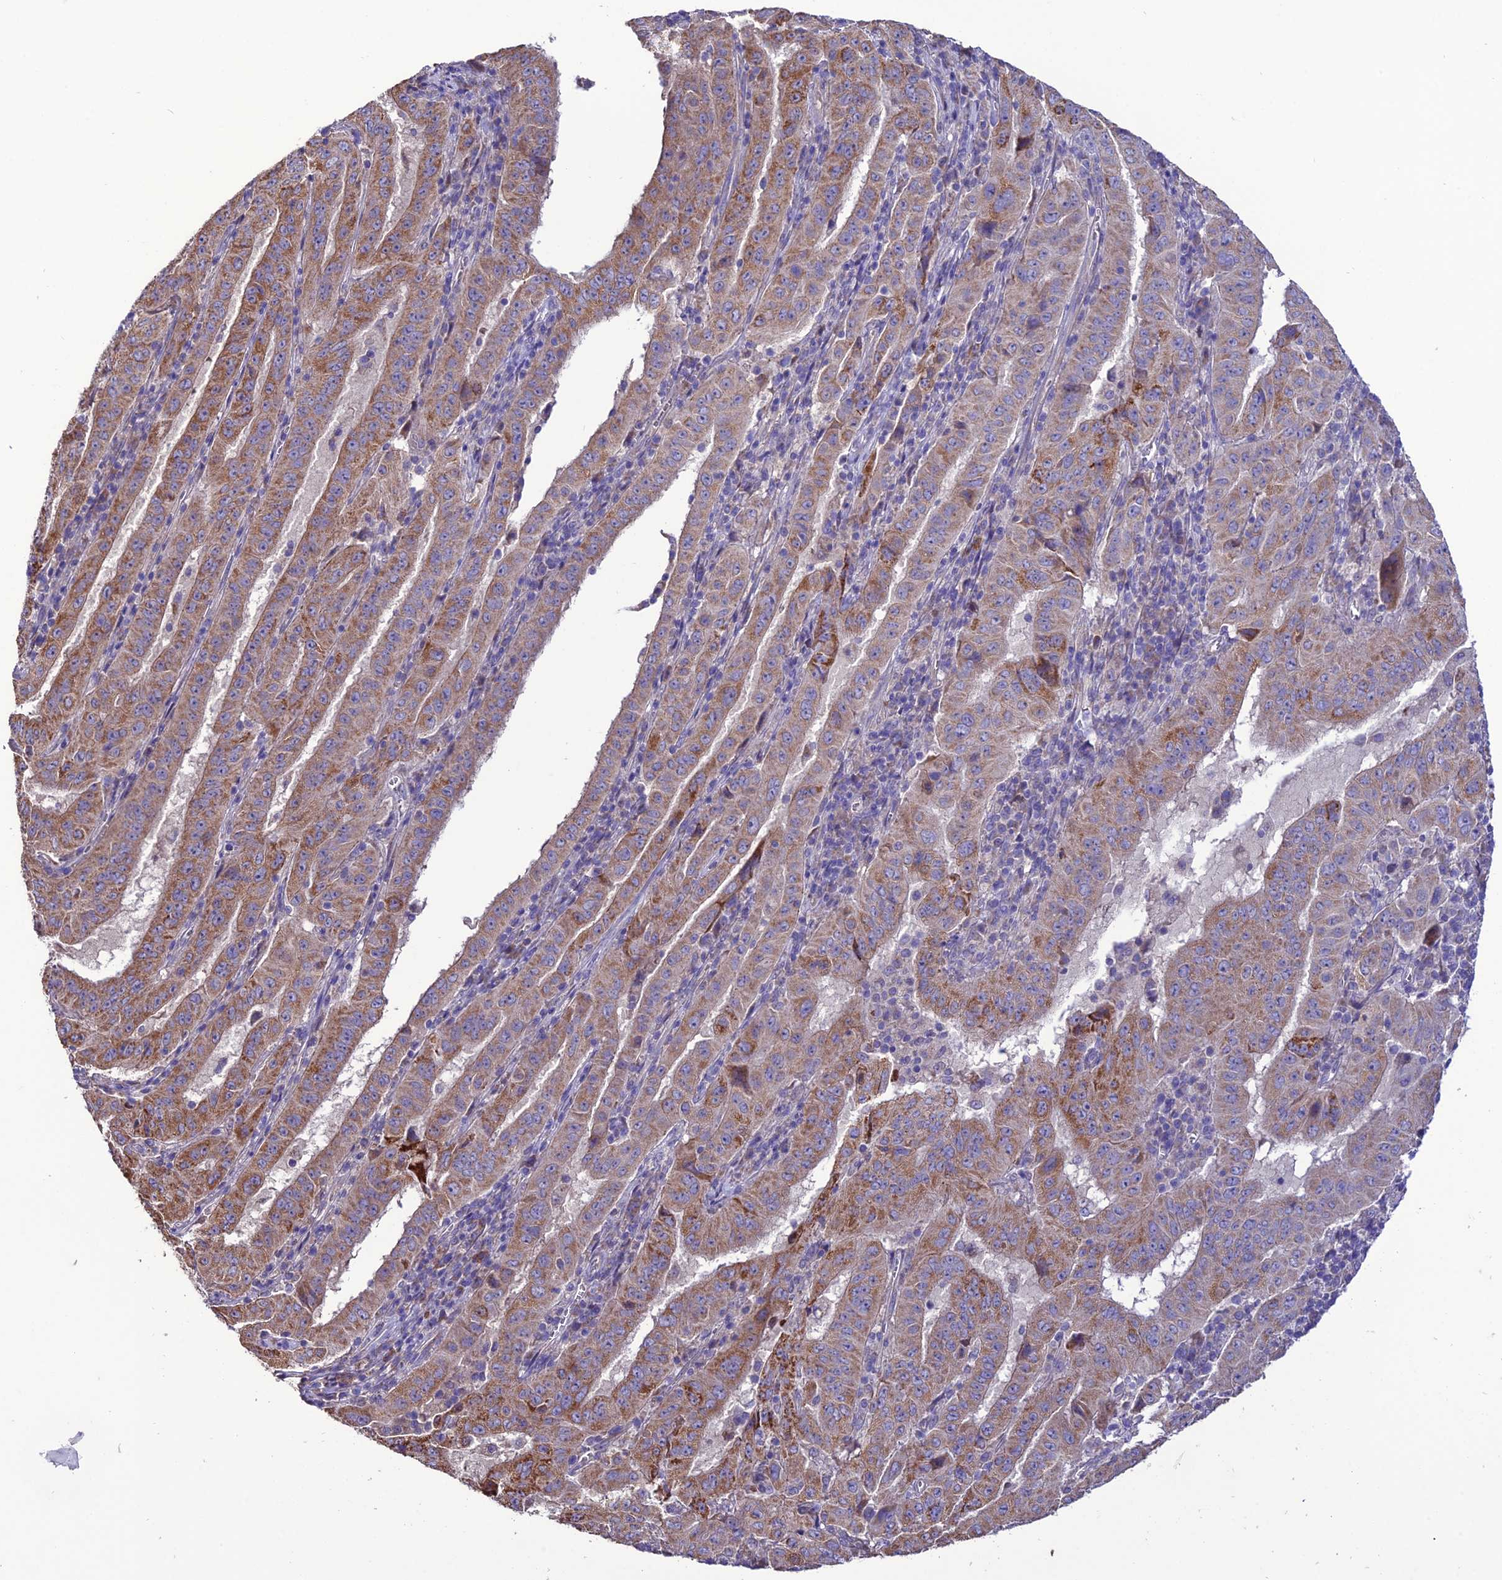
{"staining": {"intensity": "moderate", "quantity": "25%-75%", "location": "cytoplasmic/membranous"}, "tissue": "pancreatic cancer", "cell_type": "Tumor cells", "image_type": "cancer", "snomed": [{"axis": "morphology", "description": "Adenocarcinoma, NOS"}, {"axis": "topography", "description": "Pancreas"}], "caption": "DAB immunohistochemical staining of pancreatic adenocarcinoma displays moderate cytoplasmic/membranous protein staining in about 25%-75% of tumor cells.", "gene": "HOGA1", "patient": {"sex": "male", "age": 63}}